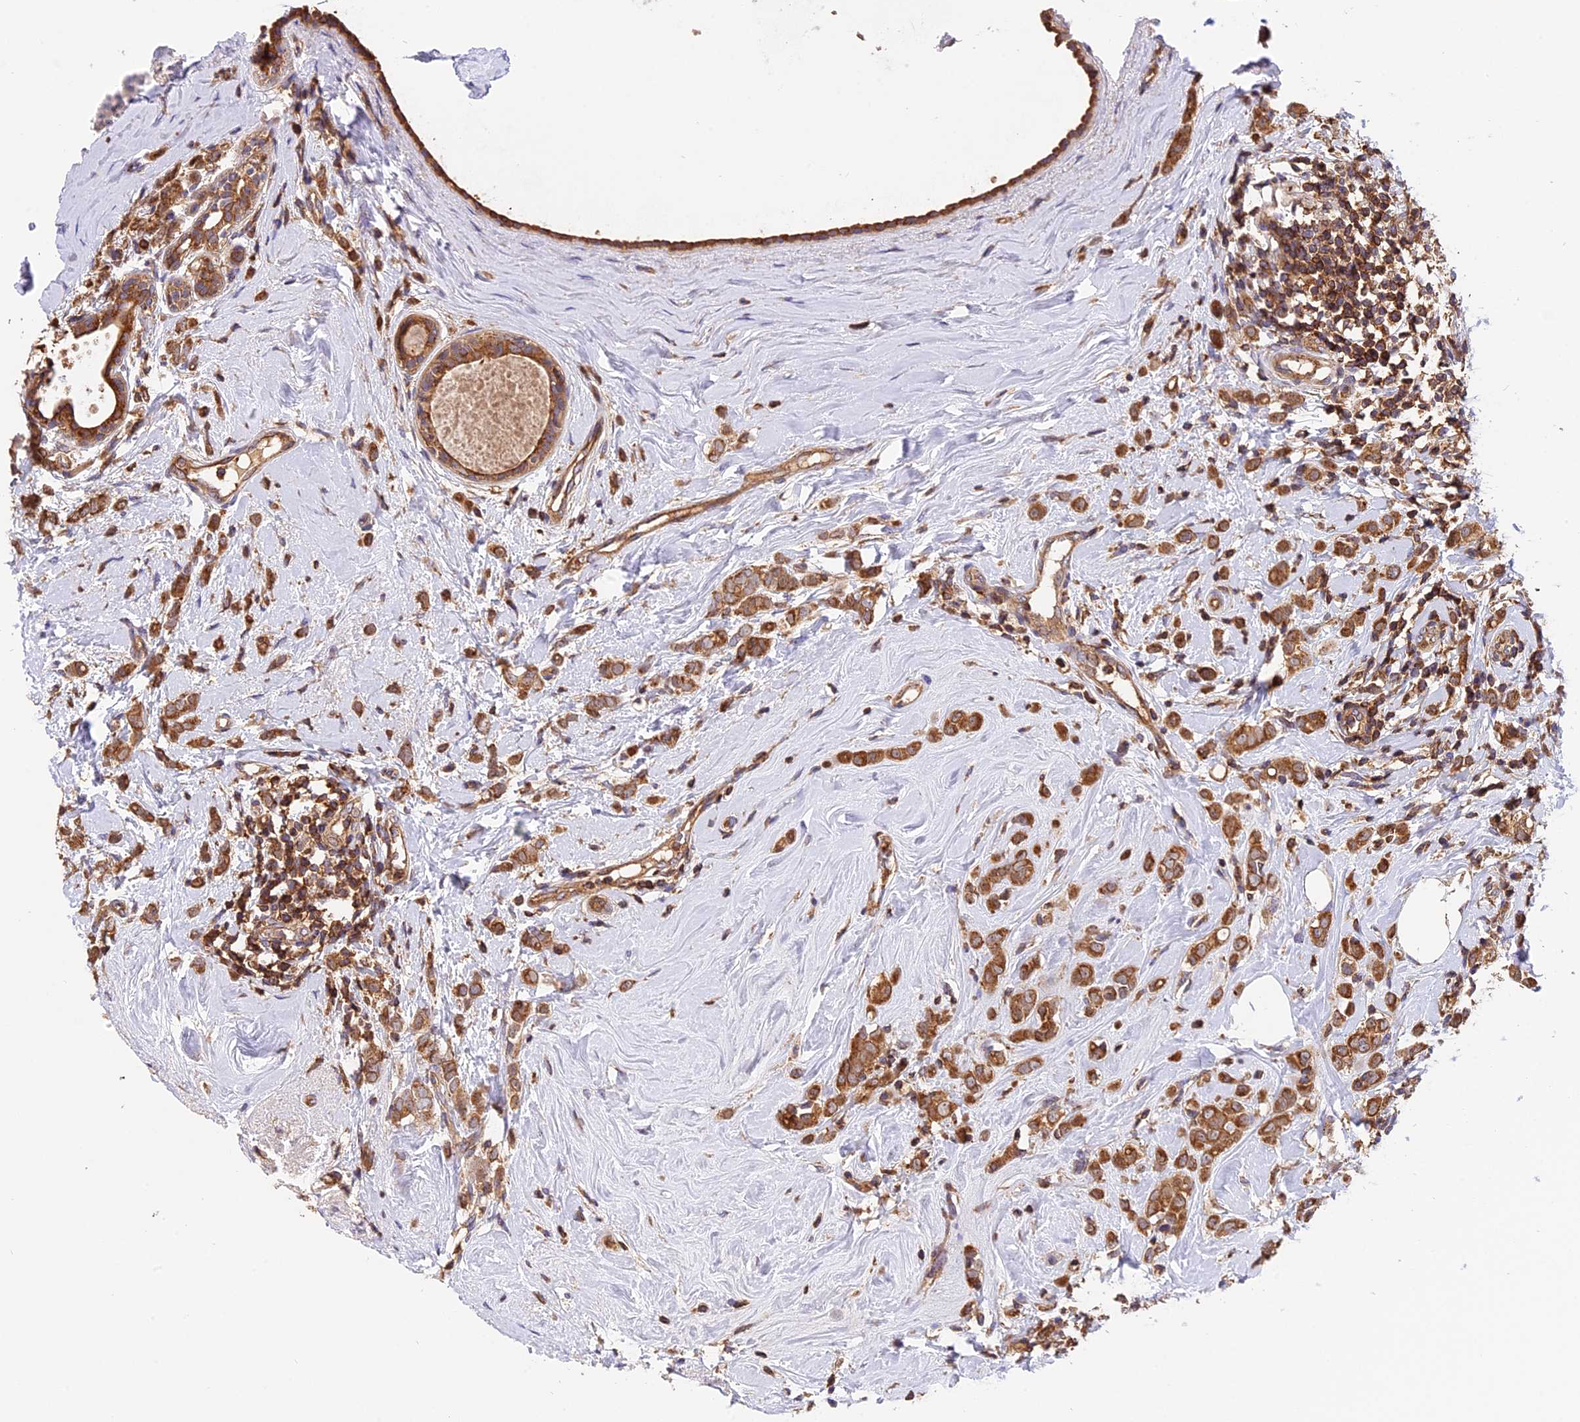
{"staining": {"intensity": "moderate", "quantity": ">75%", "location": "cytoplasmic/membranous"}, "tissue": "breast cancer", "cell_type": "Tumor cells", "image_type": "cancer", "snomed": [{"axis": "morphology", "description": "Lobular carcinoma"}, {"axis": "topography", "description": "Breast"}], "caption": "Immunohistochemistry histopathology image of neoplastic tissue: lobular carcinoma (breast) stained using IHC shows medium levels of moderate protein expression localized specifically in the cytoplasmic/membranous of tumor cells, appearing as a cytoplasmic/membranous brown color.", "gene": "PEX3", "patient": {"sex": "female", "age": 47}}